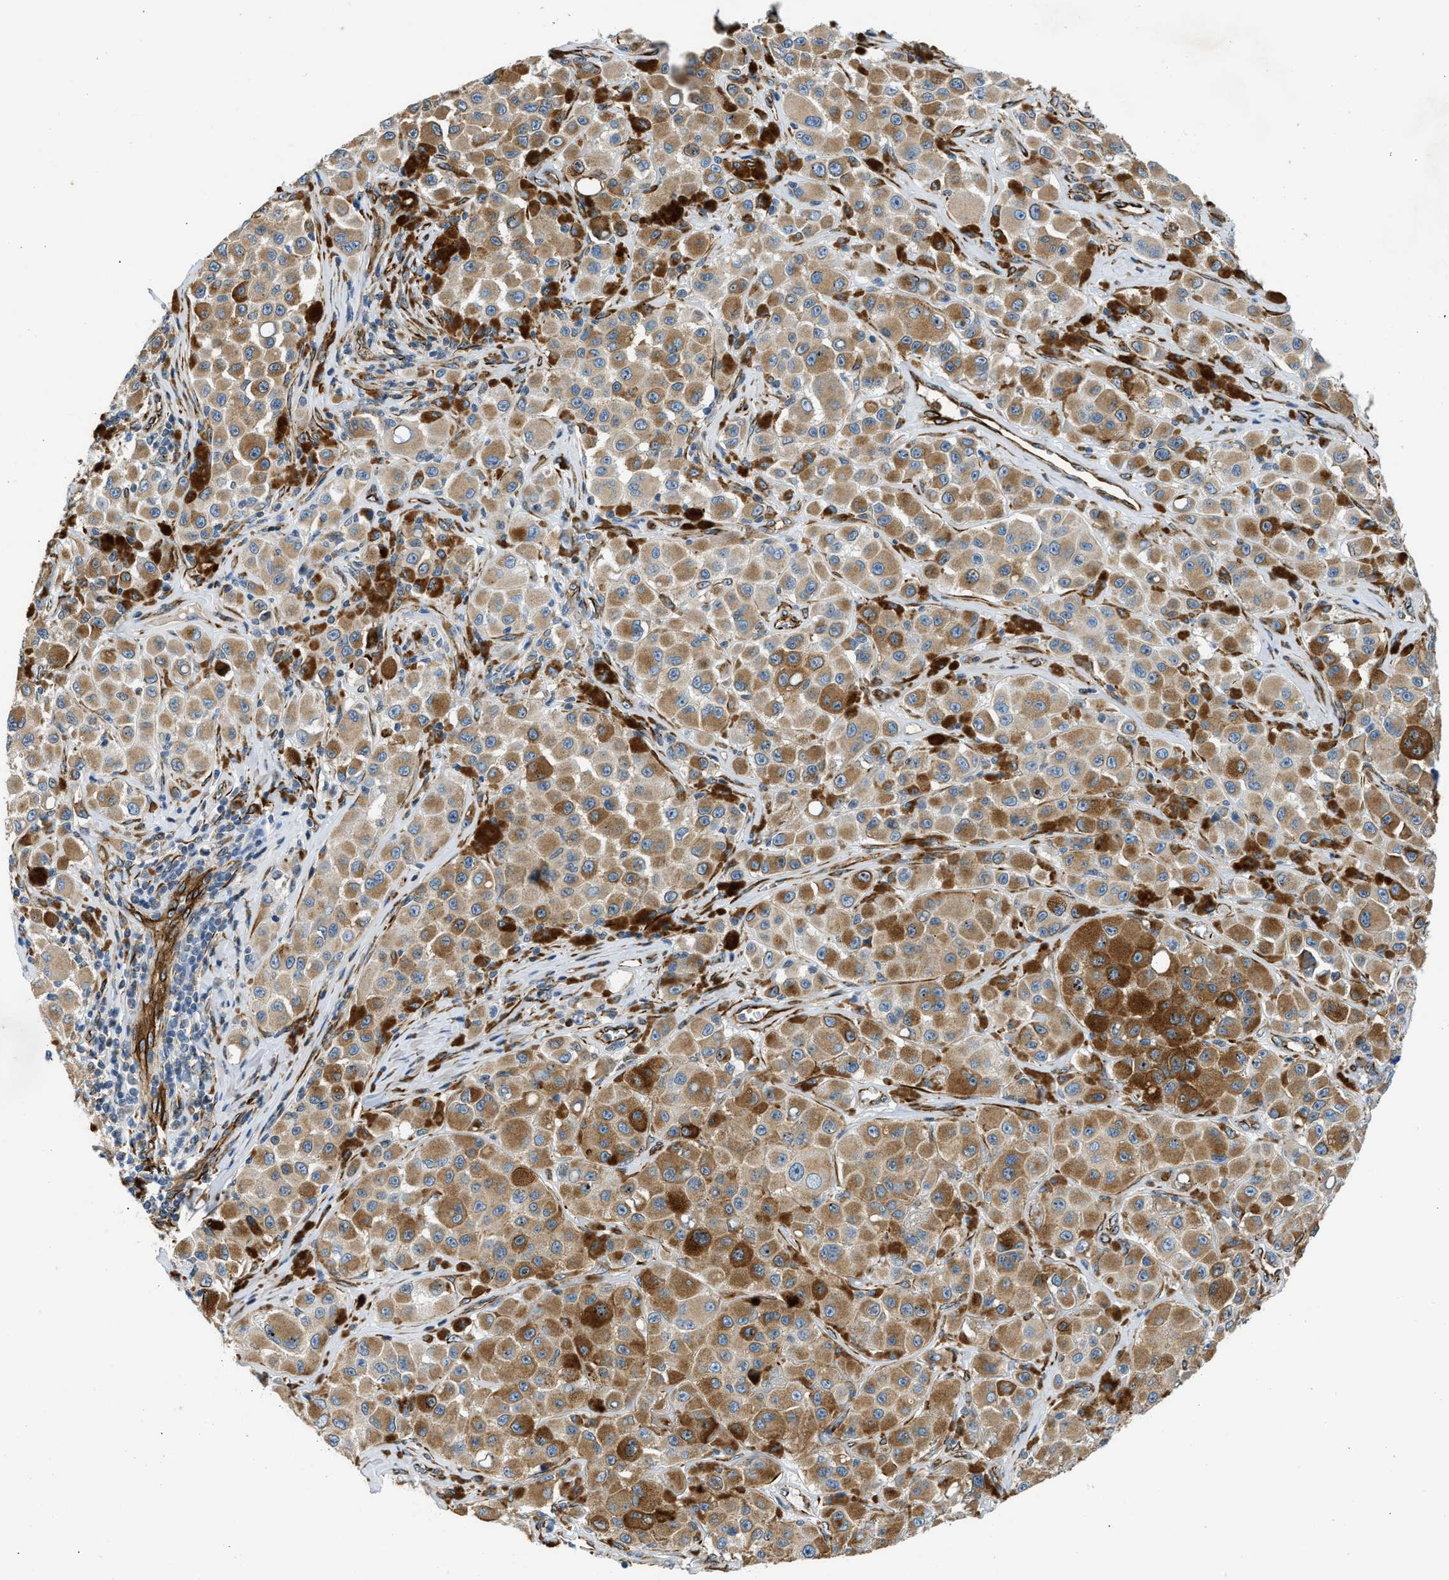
{"staining": {"intensity": "moderate", "quantity": ">75%", "location": "cytoplasmic/membranous"}, "tissue": "melanoma", "cell_type": "Tumor cells", "image_type": "cancer", "snomed": [{"axis": "morphology", "description": "Malignant melanoma, NOS"}, {"axis": "topography", "description": "Skin"}], "caption": "IHC micrograph of human malignant melanoma stained for a protein (brown), which demonstrates medium levels of moderate cytoplasmic/membranous positivity in approximately >75% of tumor cells.", "gene": "ULK4", "patient": {"sex": "male", "age": 84}}